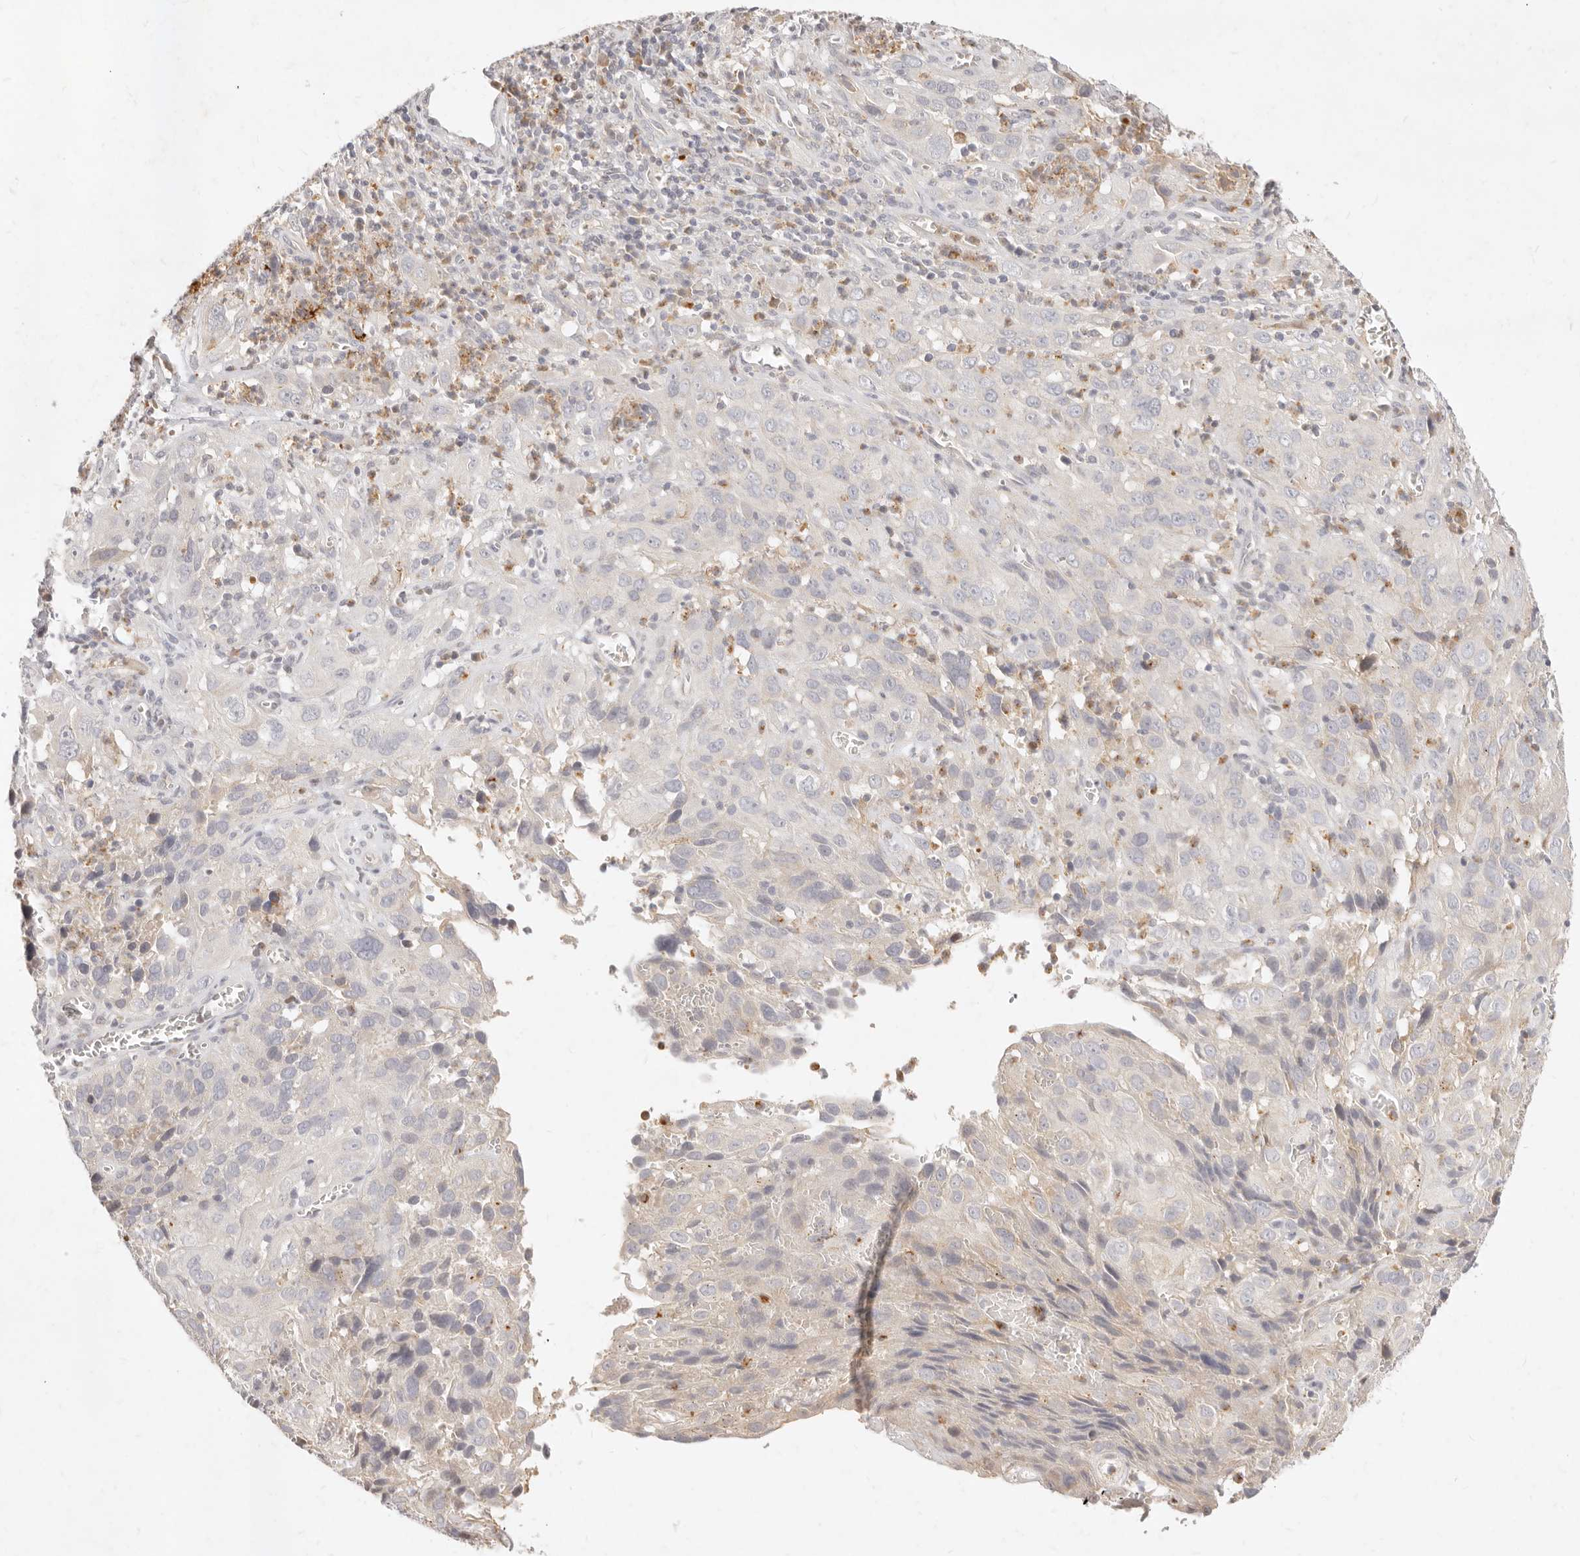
{"staining": {"intensity": "negative", "quantity": "none", "location": "none"}, "tissue": "cervical cancer", "cell_type": "Tumor cells", "image_type": "cancer", "snomed": [{"axis": "morphology", "description": "Squamous cell carcinoma, NOS"}, {"axis": "topography", "description": "Cervix"}], "caption": "This is an IHC histopathology image of cervical cancer. There is no positivity in tumor cells.", "gene": "ASCL3", "patient": {"sex": "female", "age": 32}}